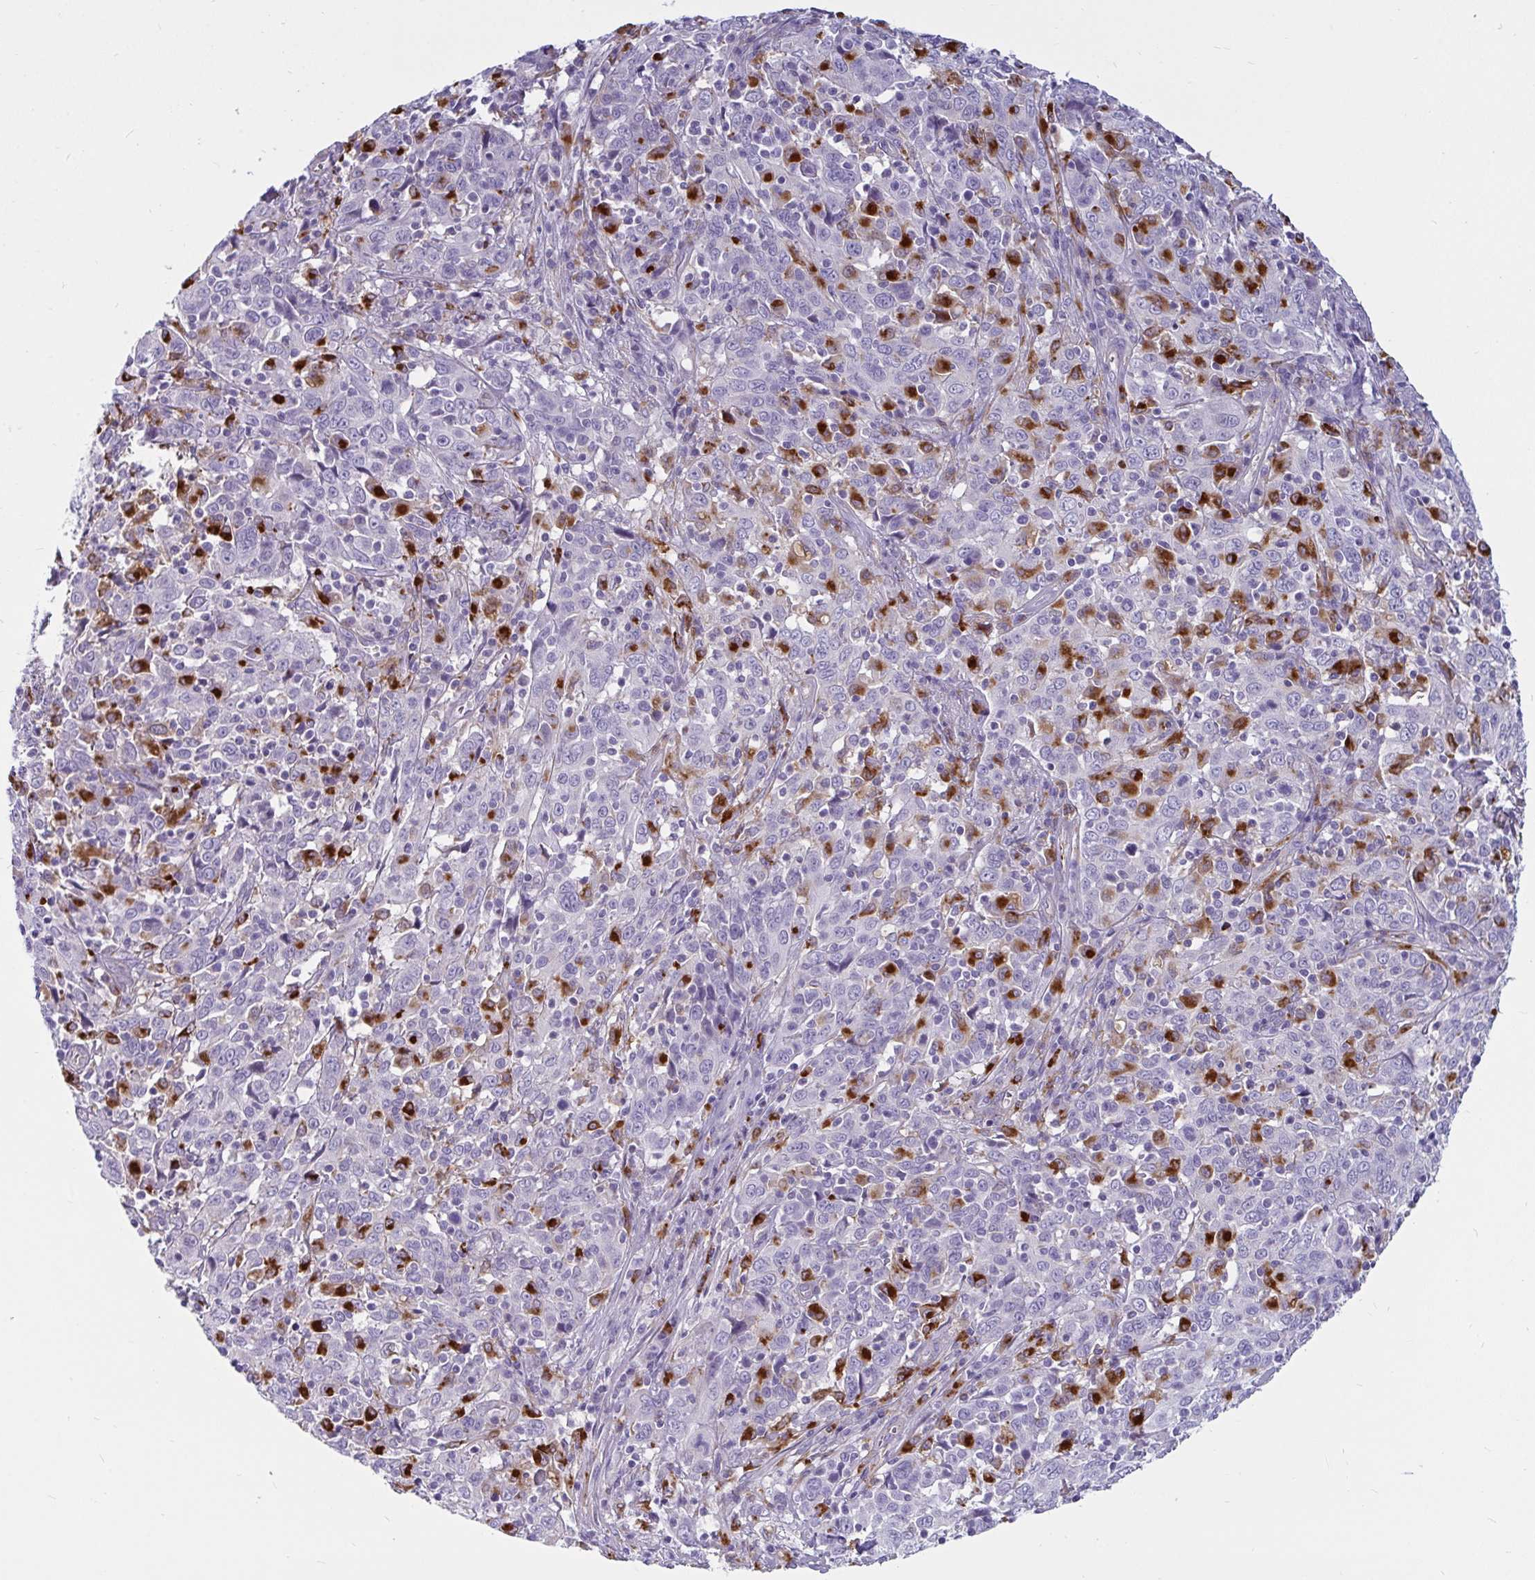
{"staining": {"intensity": "moderate", "quantity": "<25%", "location": "cytoplasmic/membranous"}, "tissue": "cervical cancer", "cell_type": "Tumor cells", "image_type": "cancer", "snomed": [{"axis": "morphology", "description": "Squamous cell carcinoma, NOS"}, {"axis": "topography", "description": "Cervix"}], "caption": "DAB (3,3'-diaminobenzidine) immunohistochemical staining of cervical cancer (squamous cell carcinoma) displays moderate cytoplasmic/membranous protein positivity in about <25% of tumor cells. Using DAB (3,3'-diaminobenzidine) (brown) and hematoxylin (blue) stains, captured at high magnification using brightfield microscopy.", "gene": "CTSZ", "patient": {"sex": "female", "age": 46}}